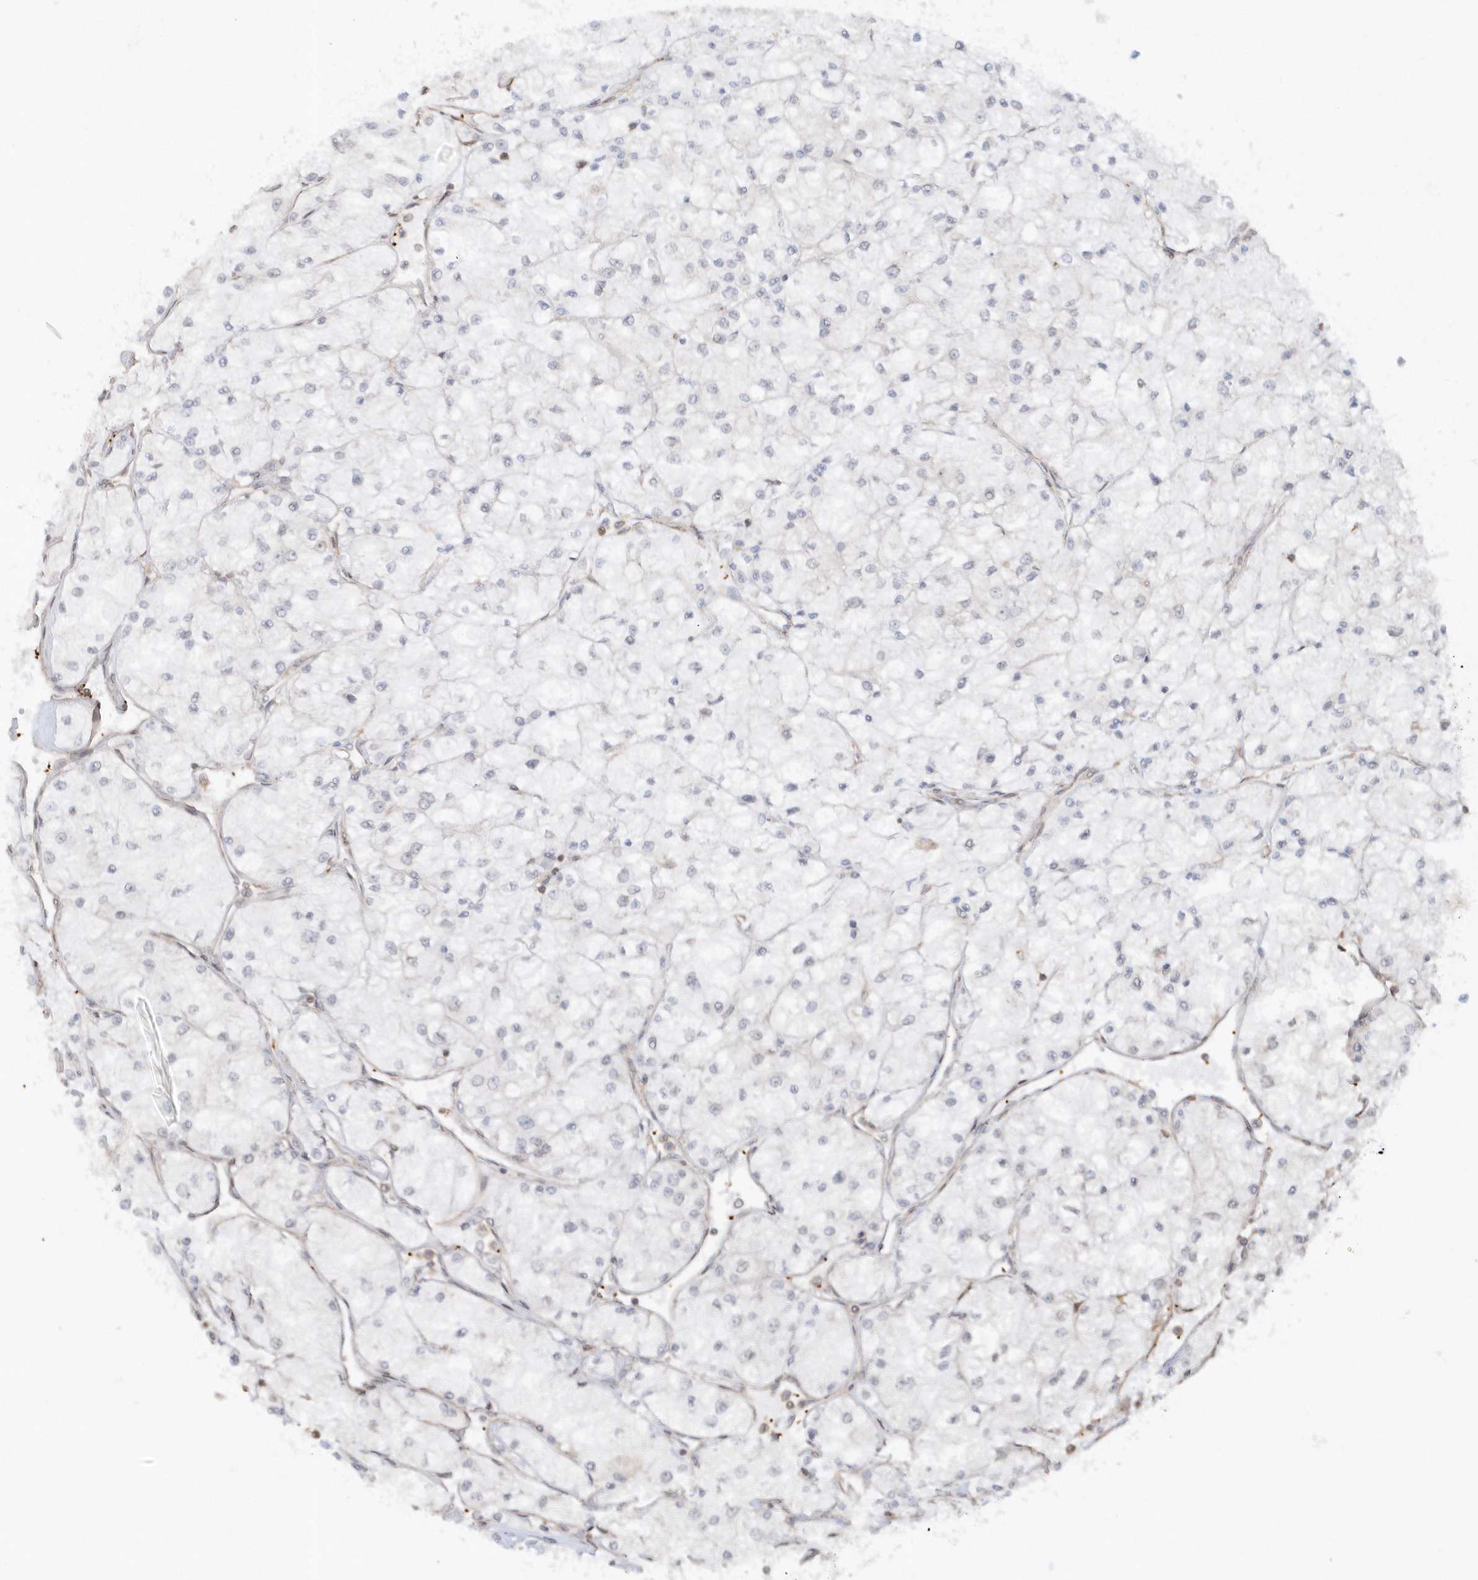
{"staining": {"intensity": "negative", "quantity": "none", "location": "none"}, "tissue": "renal cancer", "cell_type": "Tumor cells", "image_type": "cancer", "snomed": [{"axis": "morphology", "description": "Adenocarcinoma, NOS"}, {"axis": "topography", "description": "Kidney"}], "caption": "Immunohistochemical staining of adenocarcinoma (renal) shows no significant expression in tumor cells.", "gene": "BSN", "patient": {"sex": "male", "age": 80}}